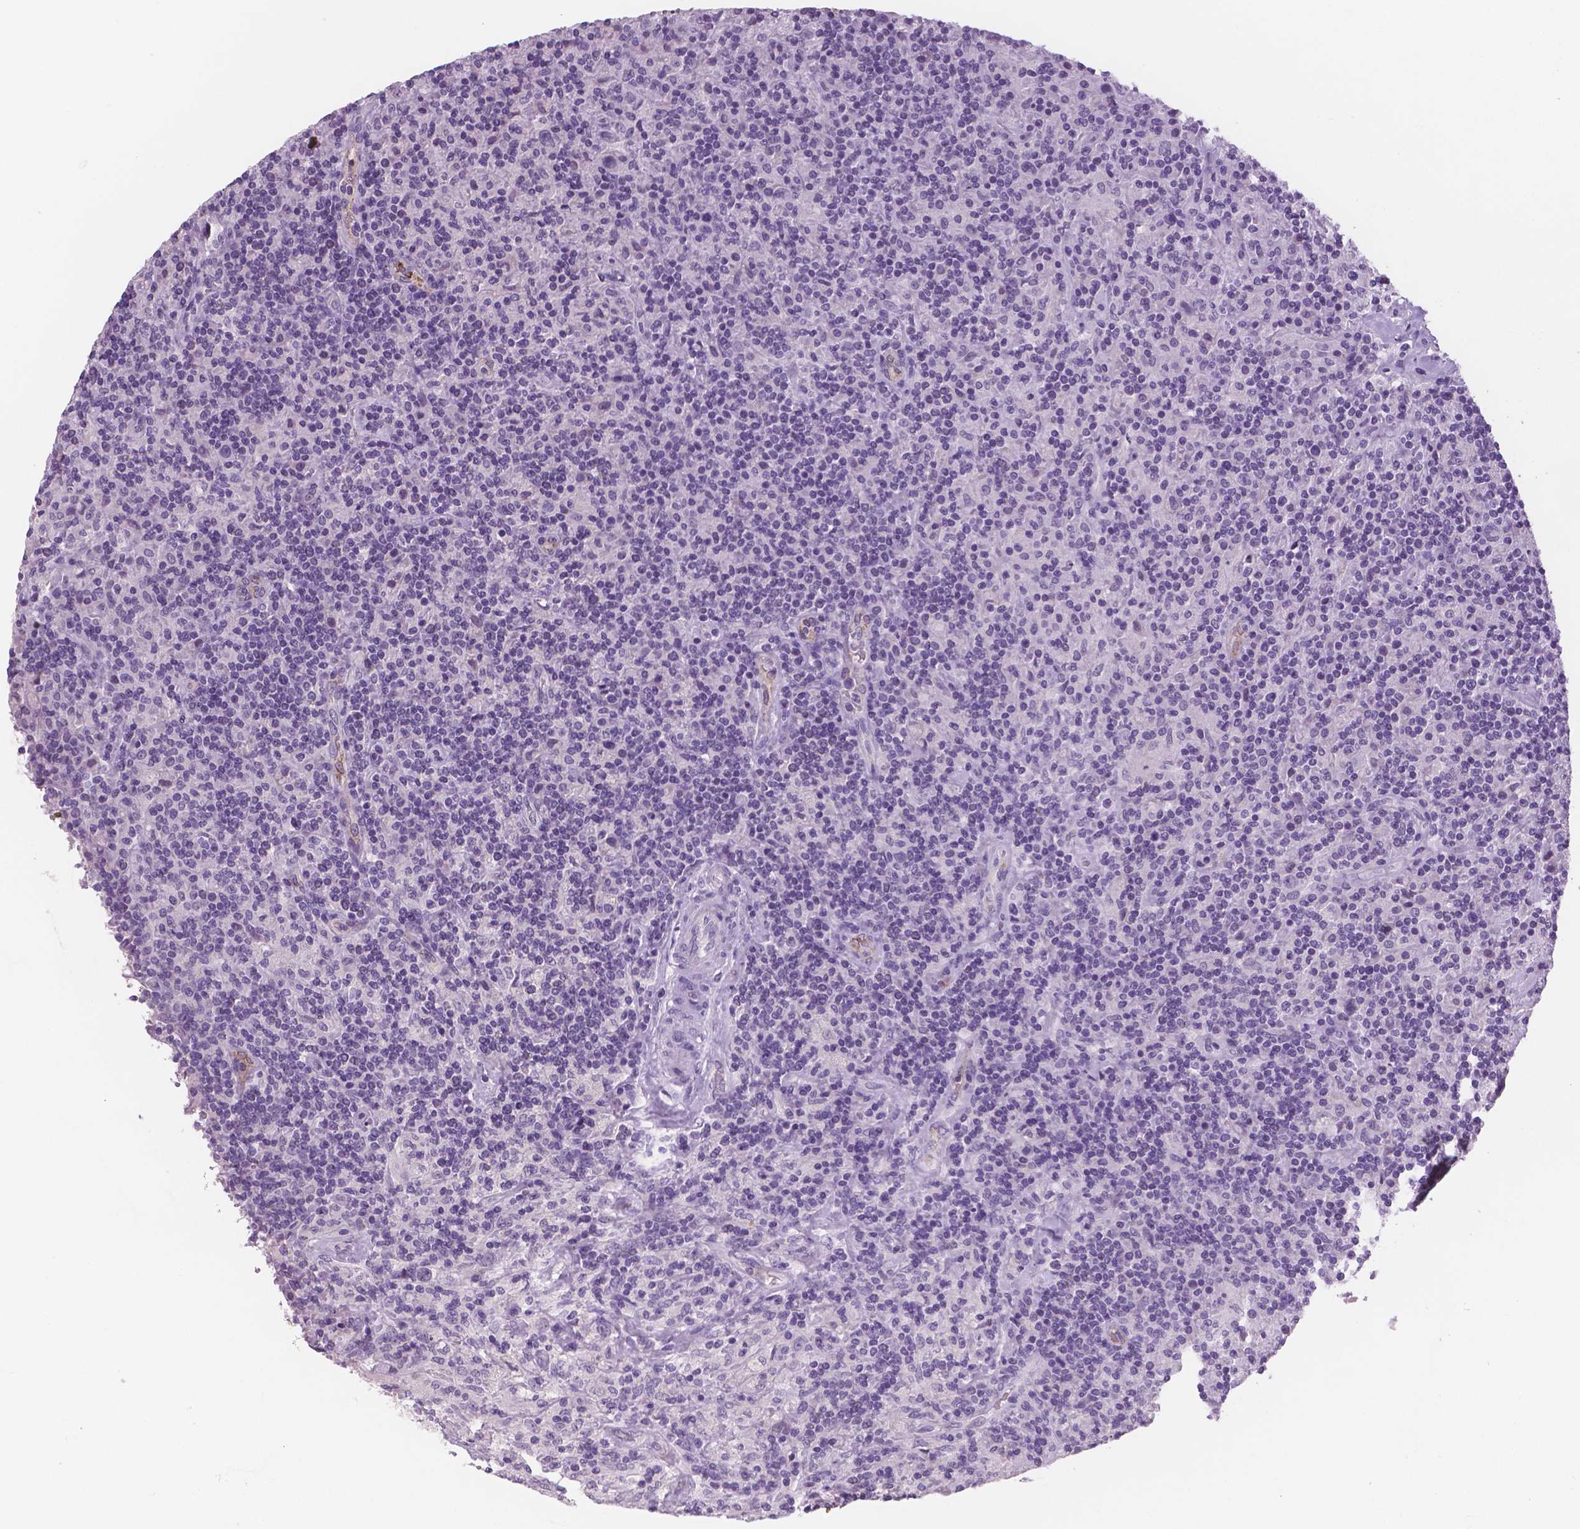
{"staining": {"intensity": "negative", "quantity": "none", "location": "none"}, "tissue": "lymphoma", "cell_type": "Tumor cells", "image_type": "cancer", "snomed": [{"axis": "morphology", "description": "Hodgkin's disease, NOS"}, {"axis": "topography", "description": "Lymph node"}], "caption": "Hodgkin's disease was stained to show a protein in brown. There is no significant expression in tumor cells. (Brightfield microscopy of DAB immunohistochemistry (IHC) at high magnification).", "gene": "TSPAN7", "patient": {"sex": "male", "age": 70}}